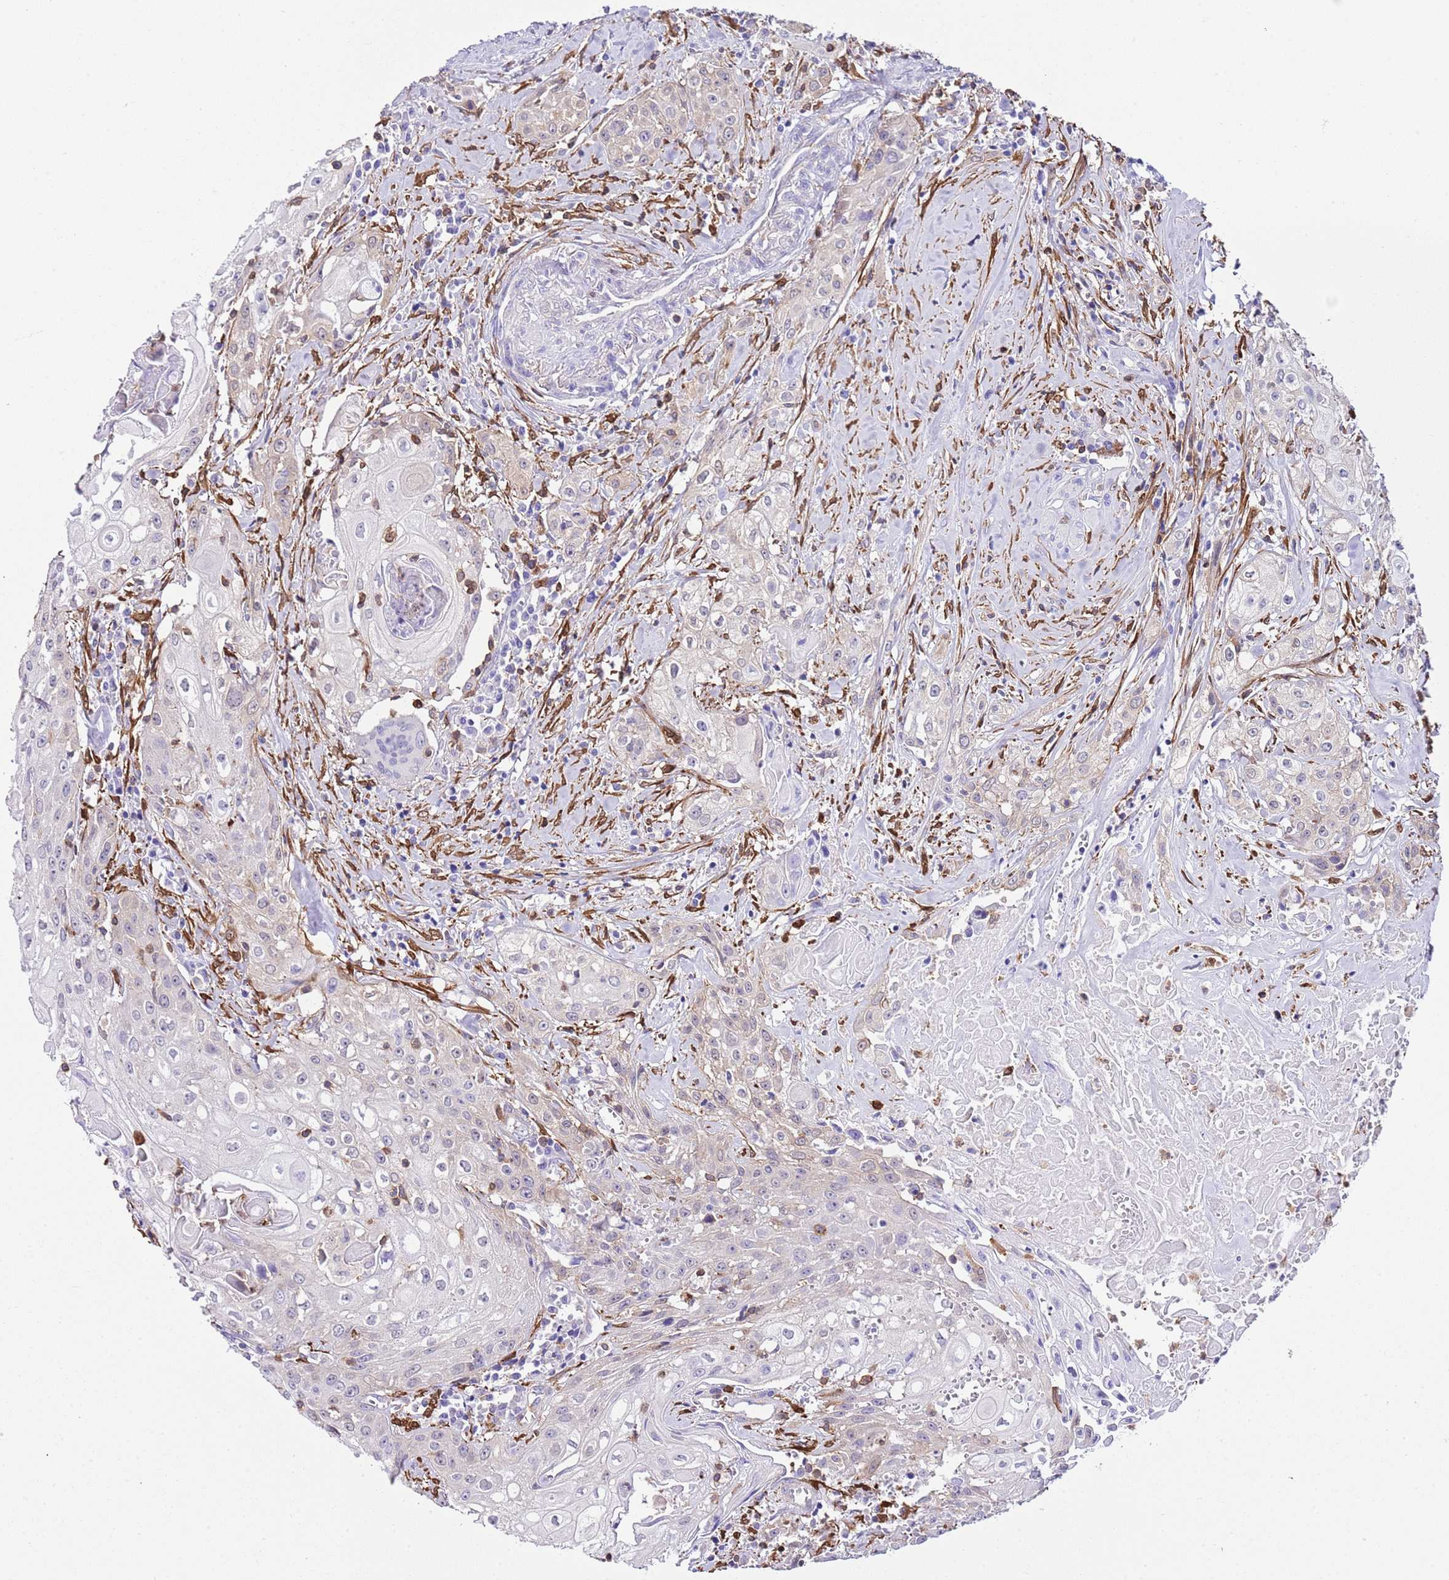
{"staining": {"intensity": "weak", "quantity": "25%-75%", "location": "cytoplasmic/membranous"}, "tissue": "head and neck cancer", "cell_type": "Tumor cells", "image_type": "cancer", "snomed": [{"axis": "morphology", "description": "Squamous cell carcinoma, NOS"}, {"axis": "topography", "description": "Oral tissue"}, {"axis": "topography", "description": "Head-Neck"}], "caption": "Protein expression analysis of human head and neck squamous cell carcinoma reveals weak cytoplasmic/membranous positivity in approximately 25%-75% of tumor cells.", "gene": "CNN2", "patient": {"sex": "female", "age": 82}}